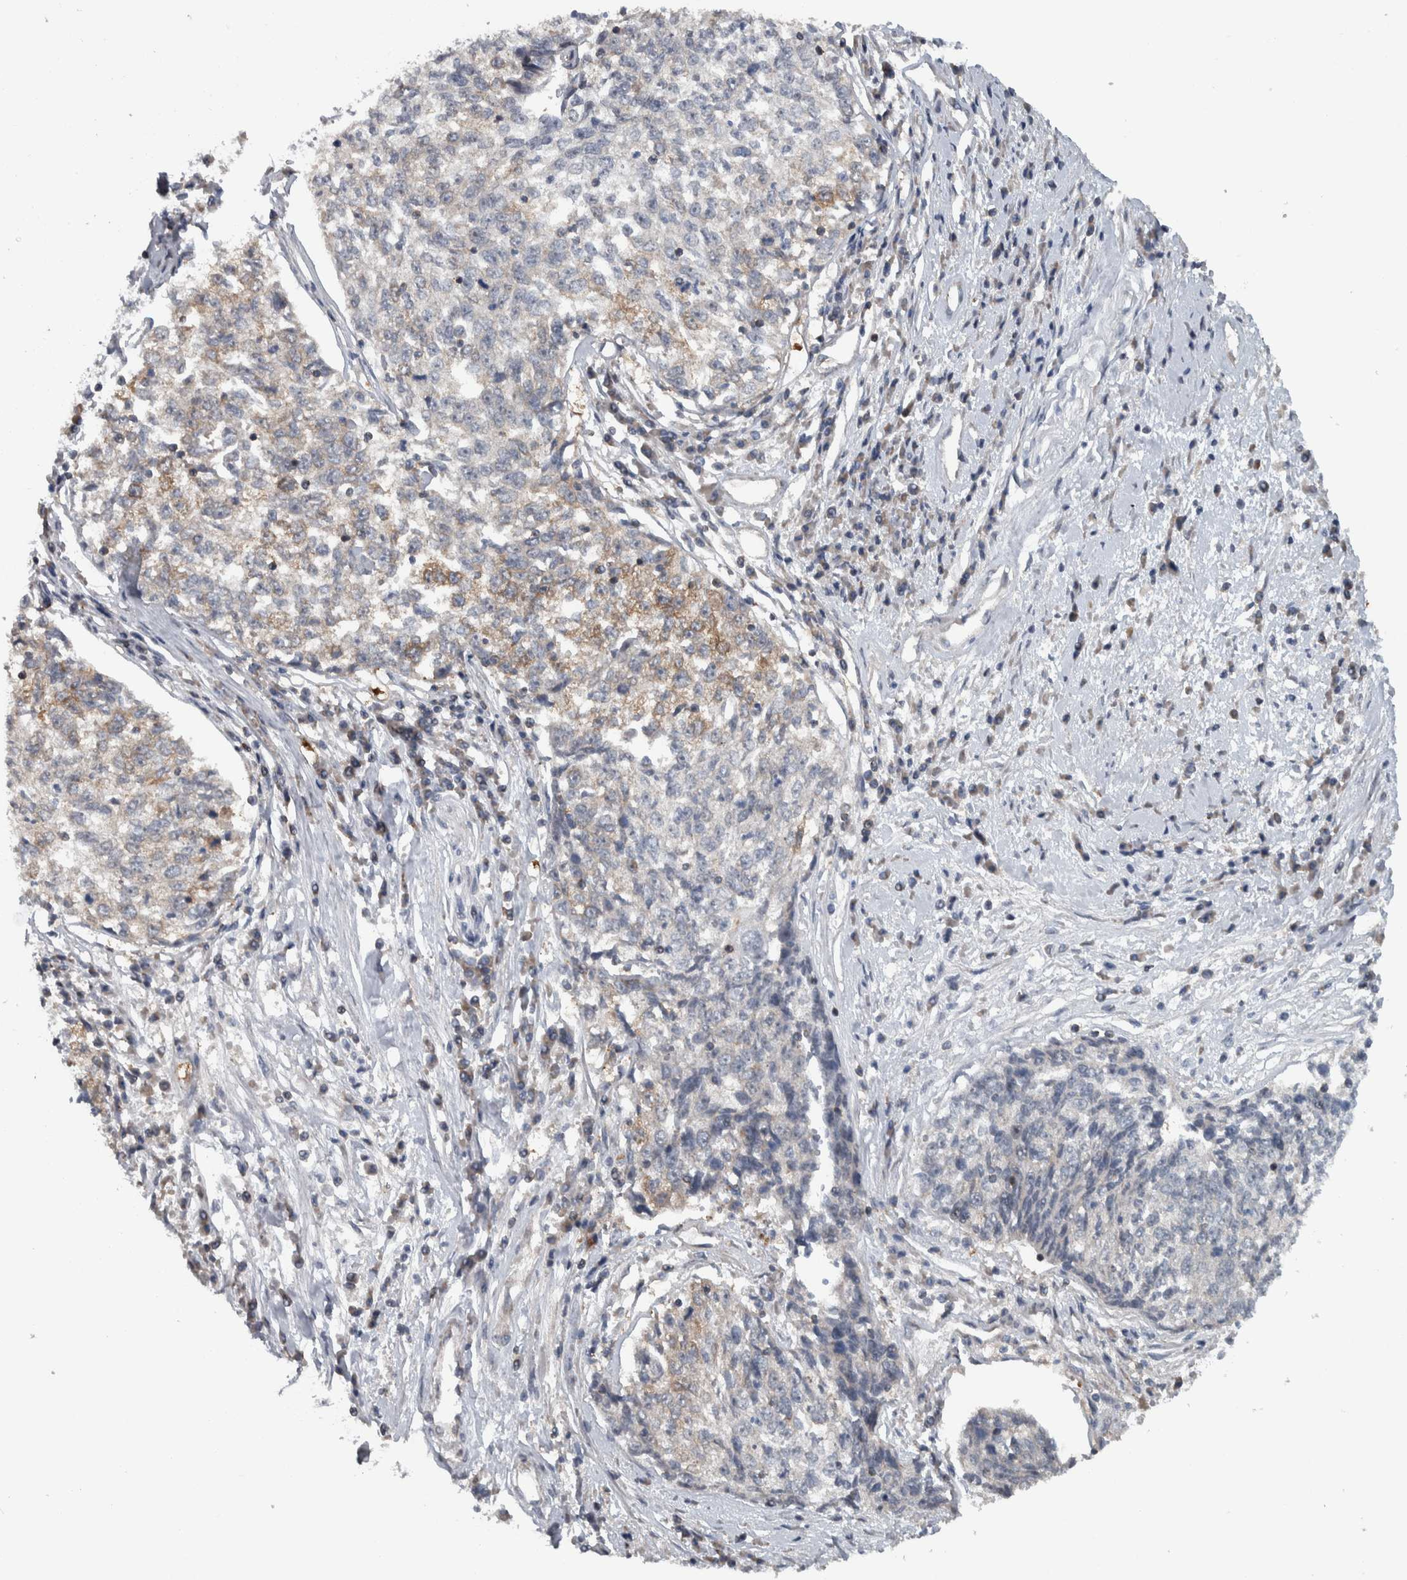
{"staining": {"intensity": "weak", "quantity": "25%-75%", "location": "cytoplasmic/membranous"}, "tissue": "cervical cancer", "cell_type": "Tumor cells", "image_type": "cancer", "snomed": [{"axis": "morphology", "description": "Squamous cell carcinoma, NOS"}, {"axis": "topography", "description": "Cervix"}], "caption": "Squamous cell carcinoma (cervical) stained with immunohistochemistry displays weak cytoplasmic/membranous expression in about 25%-75% of tumor cells. (DAB = brown stain, brightfield microscopy at high magnification).", "gene": "BAIAP2L1", "patient": {"sex": "female", "age": 57}}